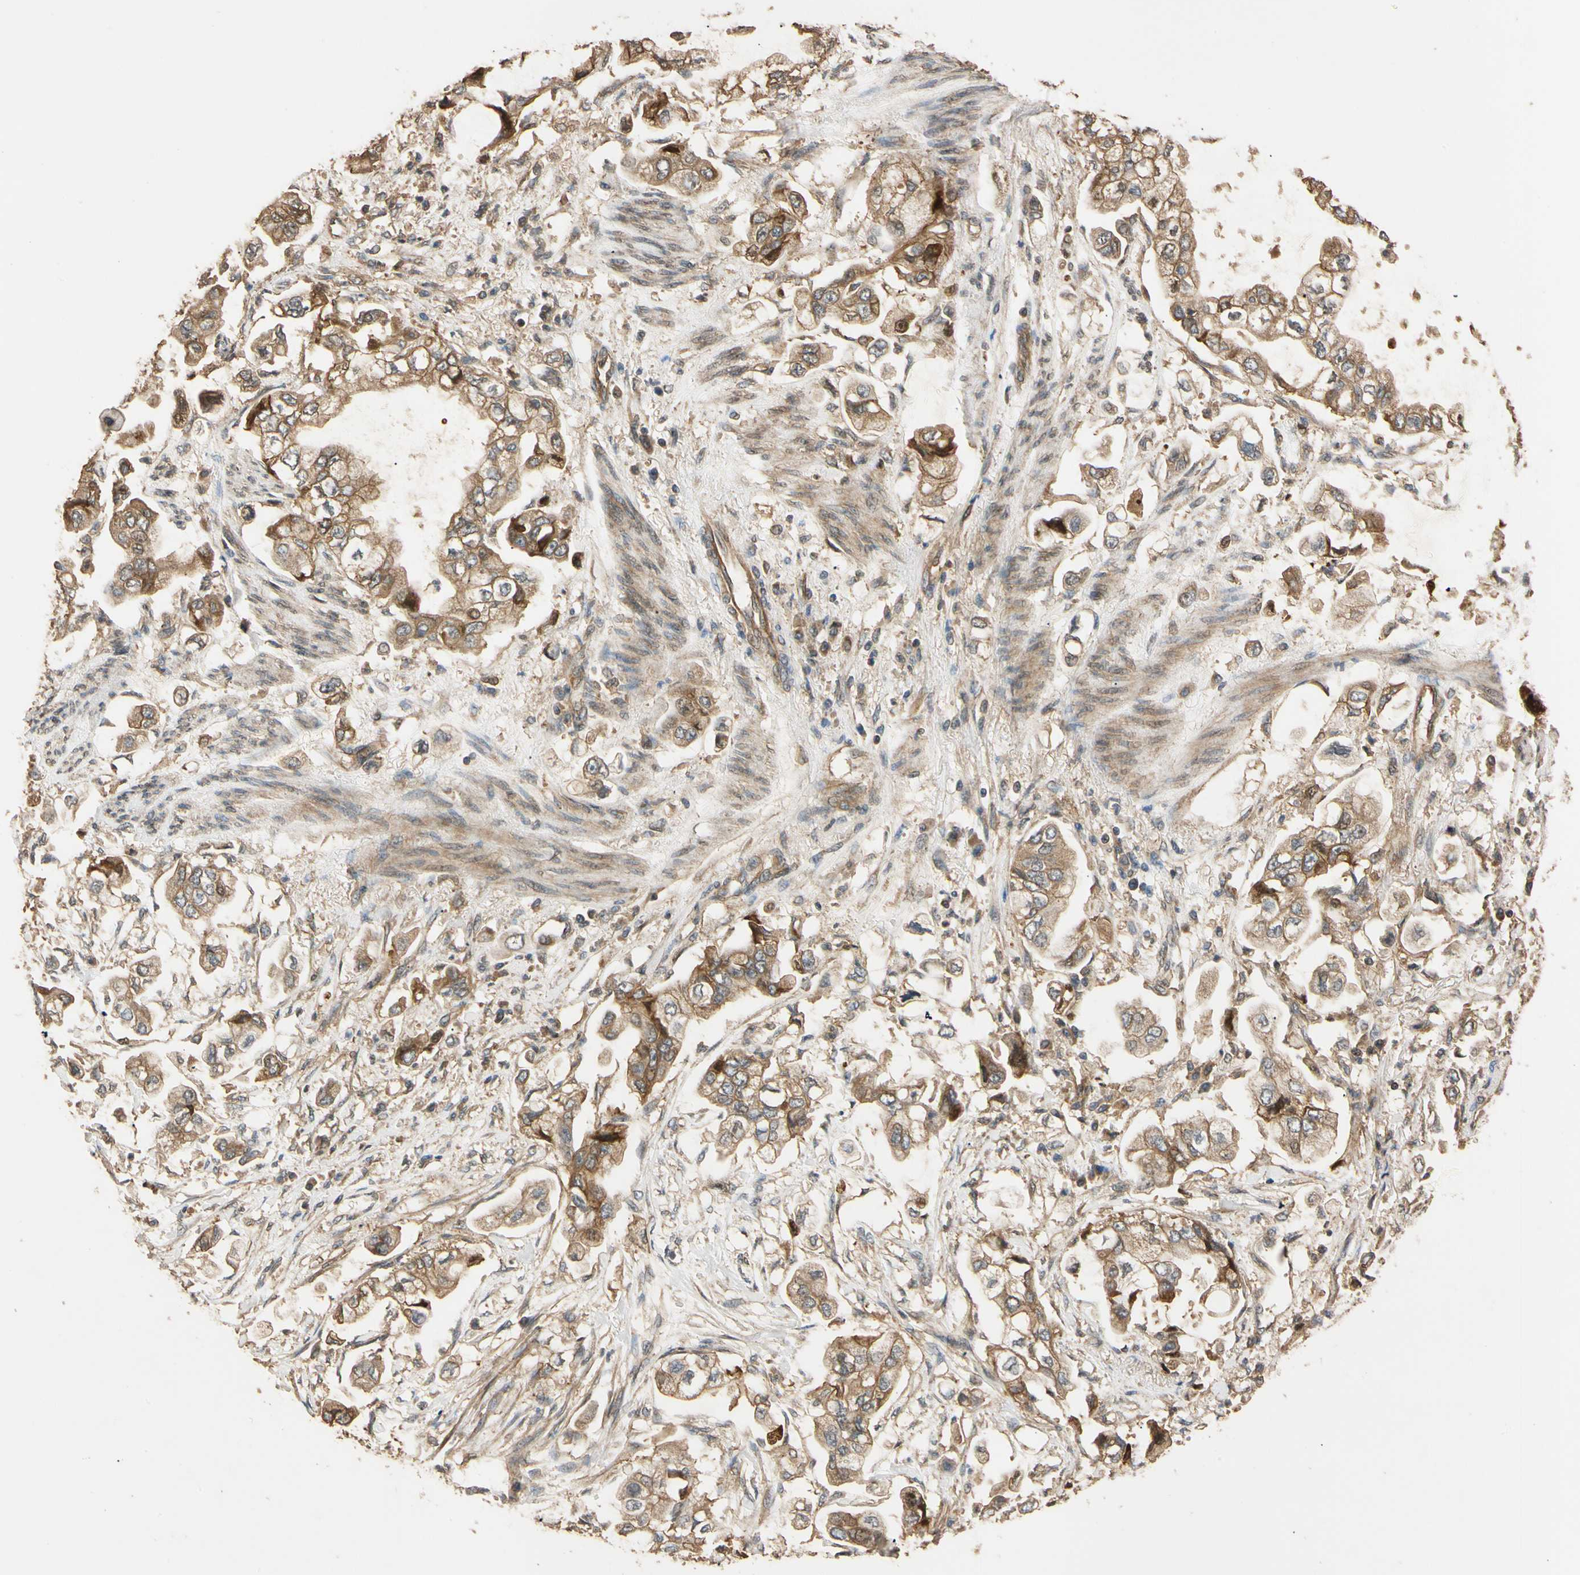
{"staining": {"intensity": "moderate", "quantity": ">75%", "location": "cytoplasmic/membranous"}, "tissue": "stomach cancer", "cell_type": "Tumor cells", "image_type": "cancer", "snomed": [{"axis": "morphology", "description": "Adenocarcinoma, NOS"}, {"axis": "topography", "description": "Stomach"}], "caption": "Immunohistochemical staining of stomach adenocarcinoma demonstrates medium levels of moderate cytoplasmic/membranous staining in approximately >75% of tumor cells. (brown staining indicates protein expression, while blue staining denotes nuclei).", "gene": "MGRN1", "patient": {"sex": "male", "age": 62}}